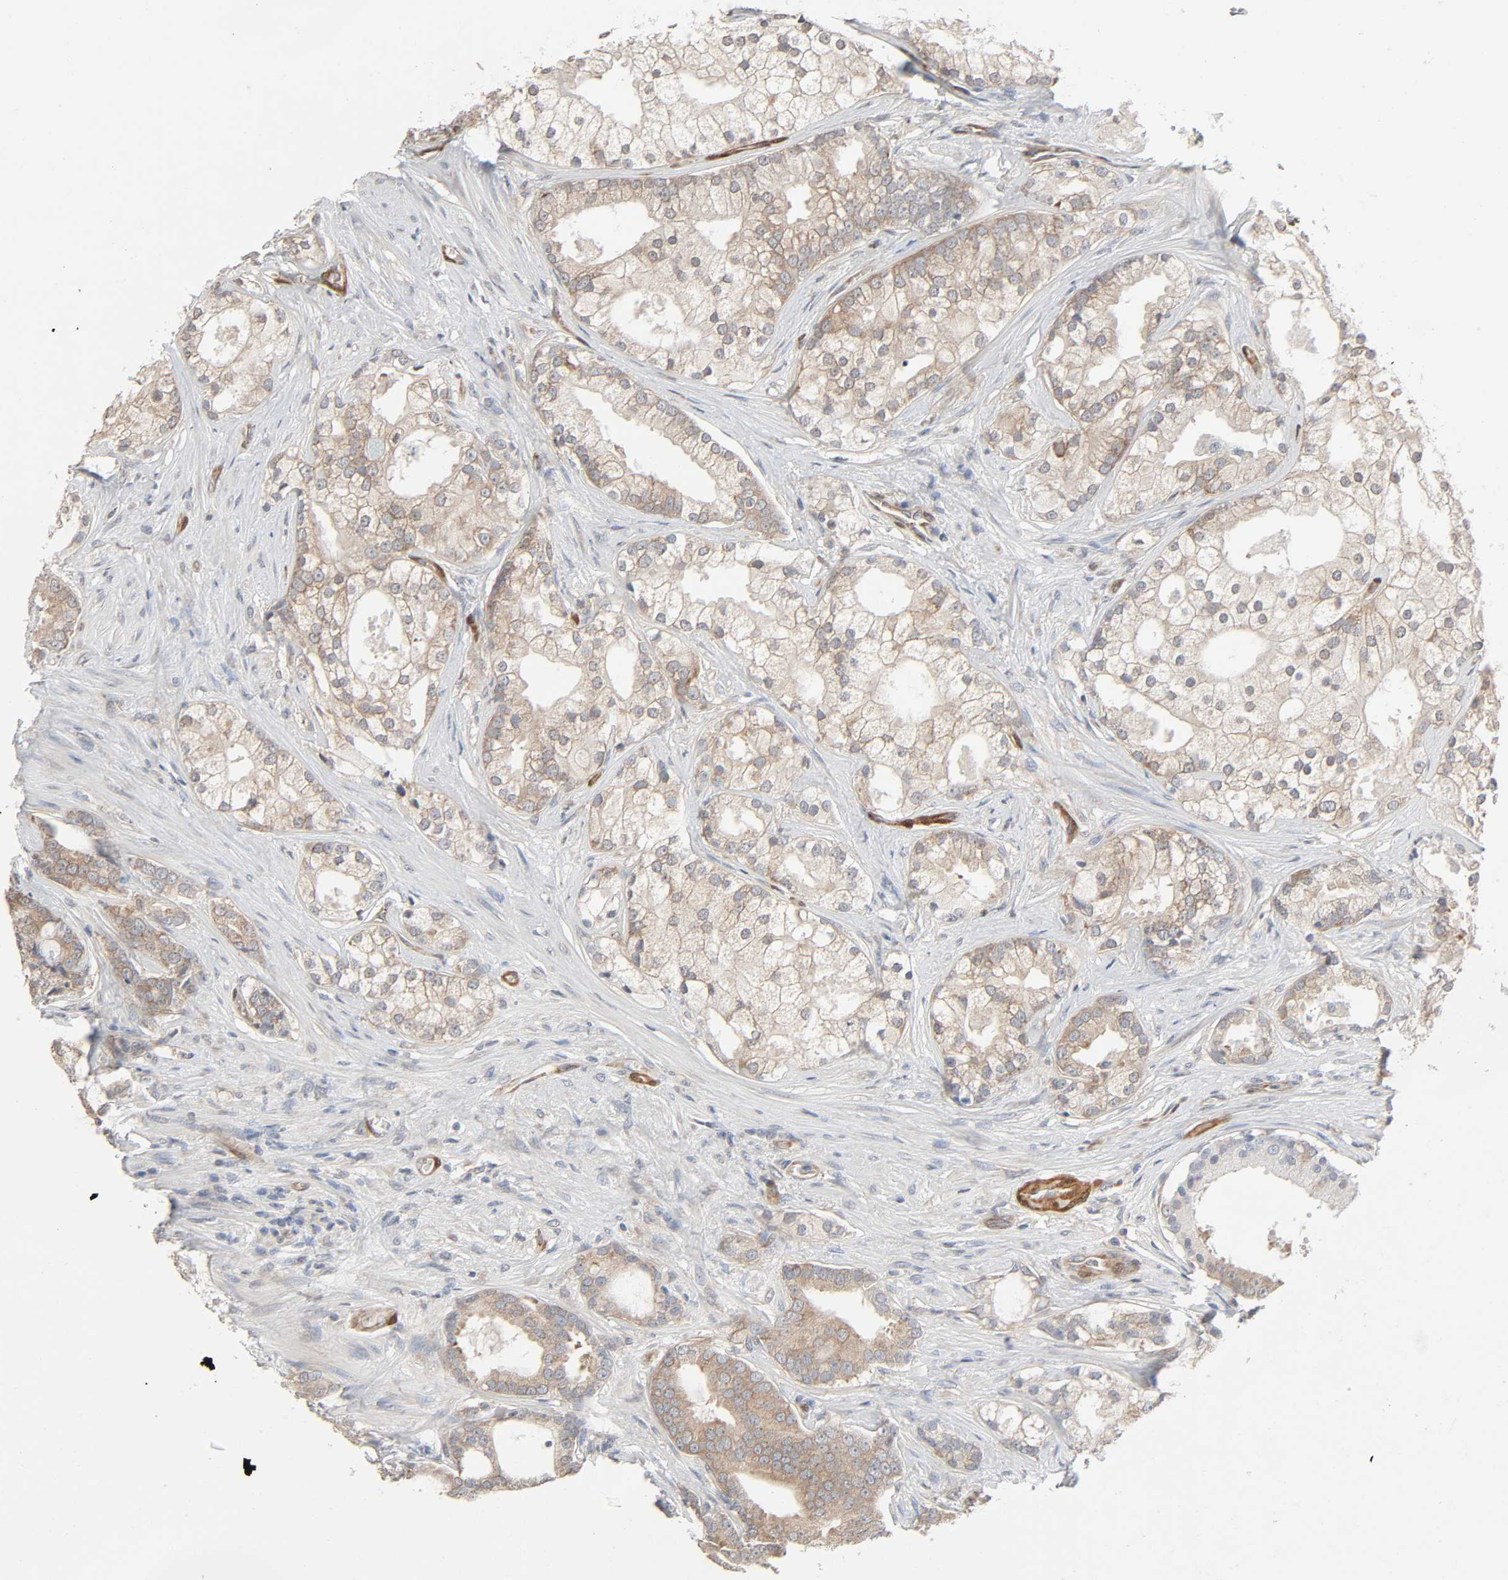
{"staining": {"intensity": "weak", "quantity": ">75%", "location": "cytoplasmic/membranous"}, "tissue": "prostate cancer", "cell_type": "Tumor cells", "image_type": "cancer", "snomed": [{"axis": "morphology", "description": "Adenocarcinoma, Low grade"}, {"axis": "topography", "description": "Prostate"}], "caption": "Immunohistochemistry staining of prostate low-grade adenocarcinoma, which demonstrates low levels of weak cytoplasmic/membranous staining in approximately >75% of tumor cells indicating weak cytoplasmic/membranous protein staining. The staining was performed using DAB (brown) for protein detection and nuclei were counterstained in hematoxylin (blue).", "gene": "PTK2", "patient": {"sex": "male", "age": 58}}